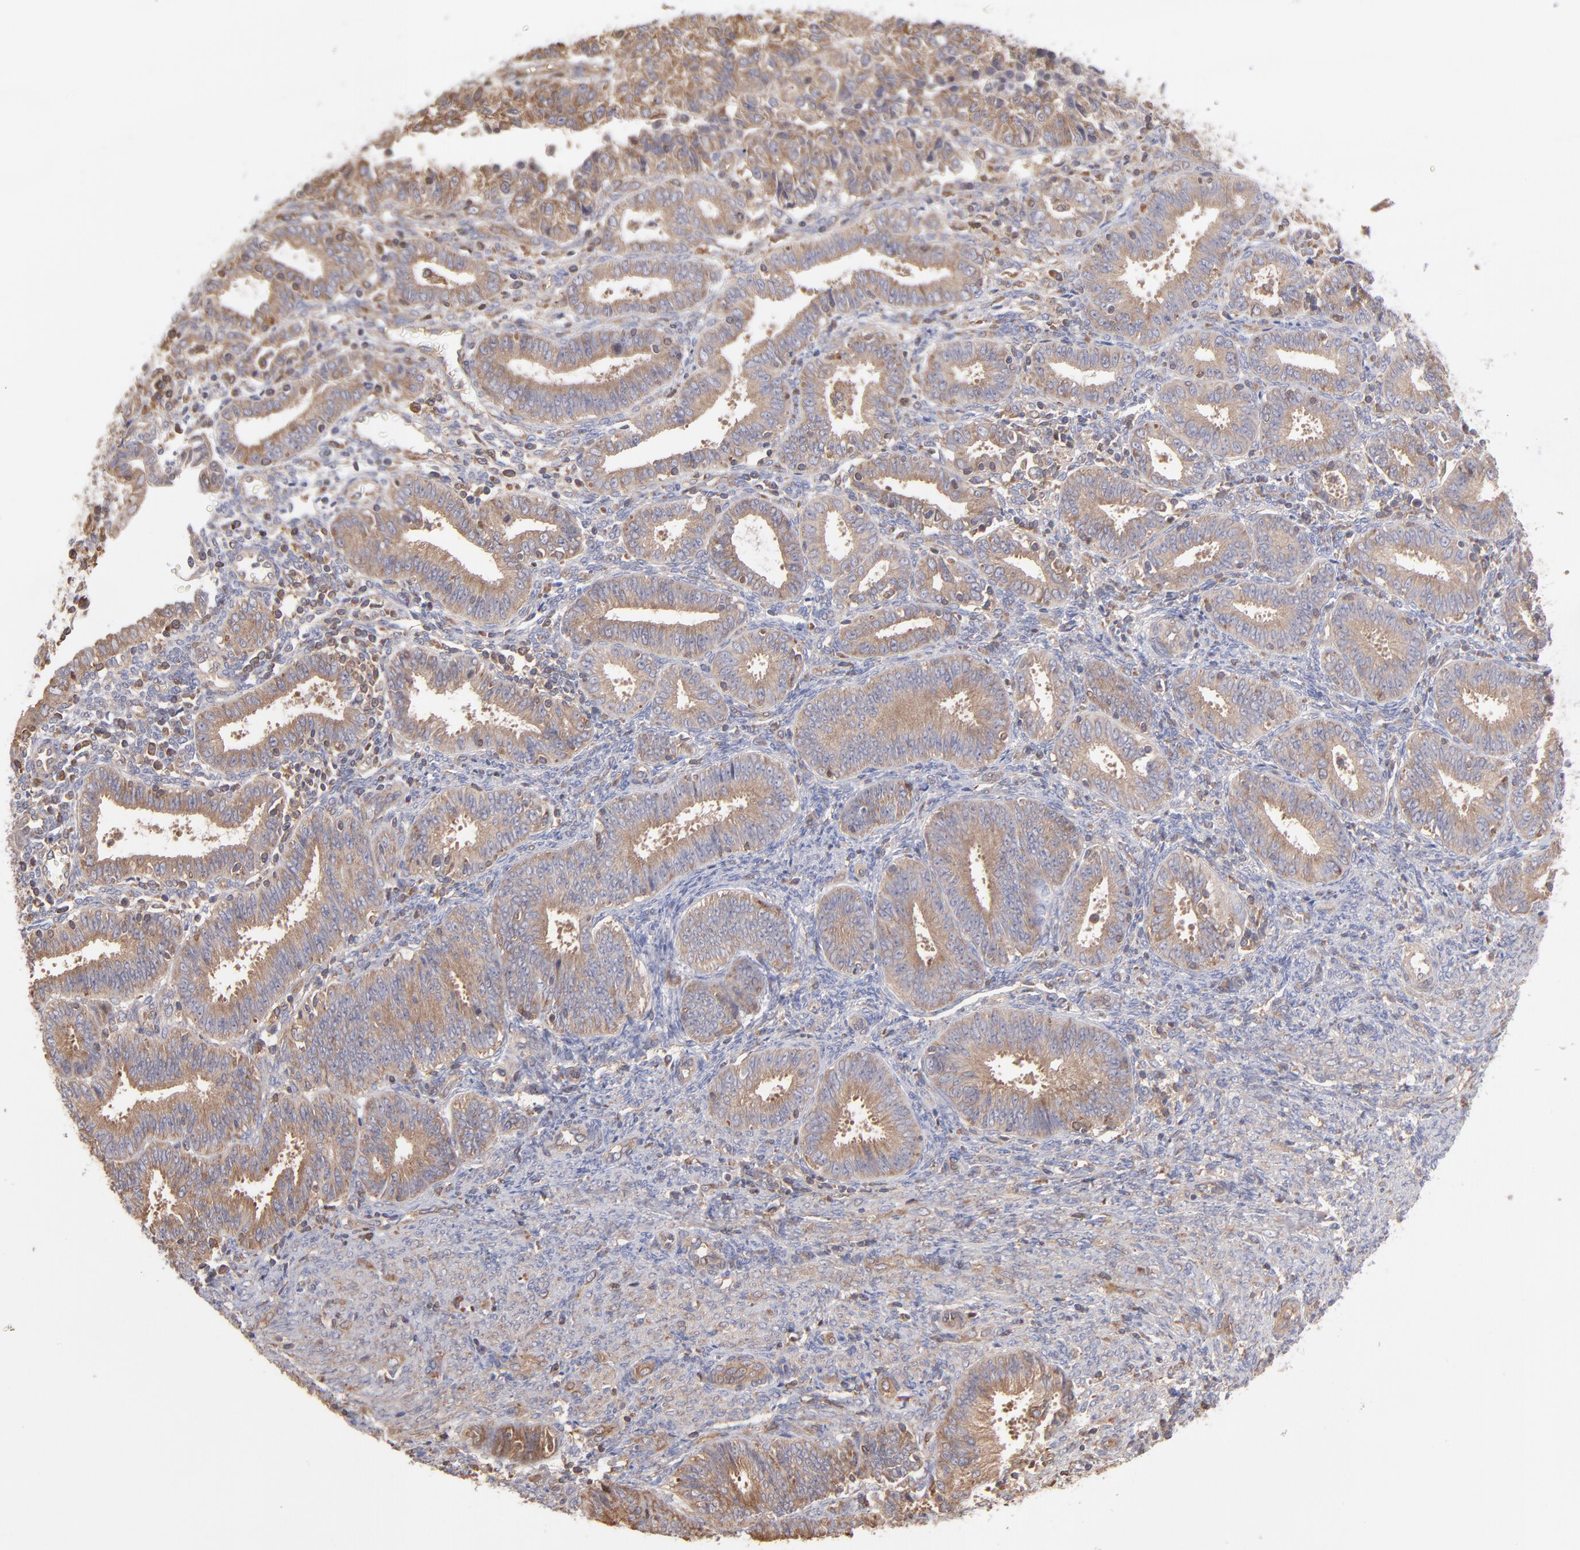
{"staining": {"intensity": "weak", "quantity": ">75%", "location": "cytoplasmic/membranous"}, "tissue": "endometrial cancer", "cell_type": "Tumor cells", "image_type": "cancer", "snomed": [{"axis": "morphology", "description": "Adenocarcinoma, NOS"}, {"axis": "topography", "description": "Endometrium"}], "caption": "An immunohistochemistry micrograph of tumor tissue is shown. Protein staining in brown shows weak cytoplasmic/membranous positivity in endometrial cancer within tumor cells.", "gene": "MAPRE1", "patient": {"sex": "female", "age": 42}}